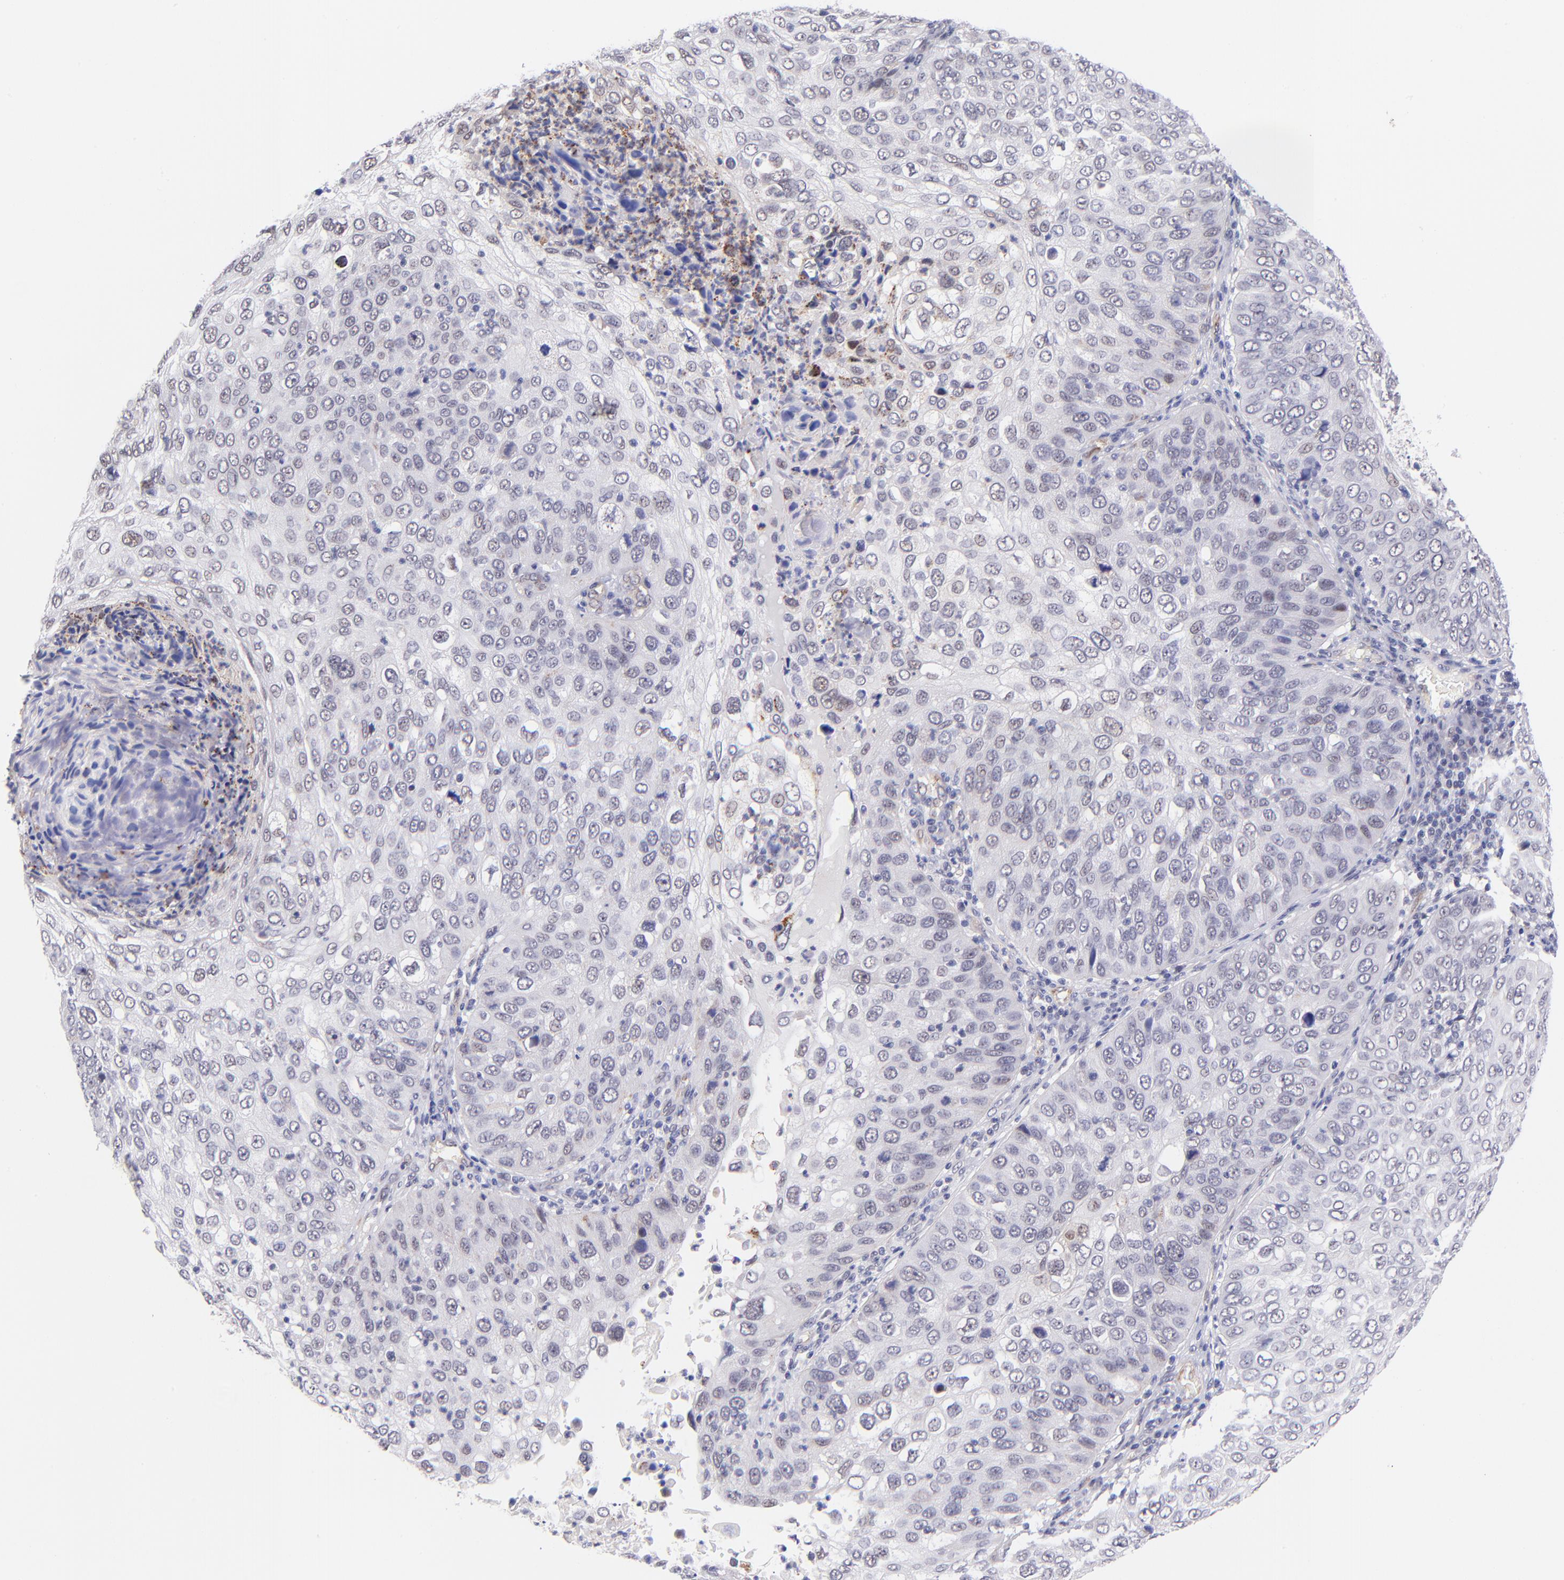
{"staining": {"intensity": "negative", "quantity": "none", "location": "none"}, "tissue": "skin cancer", "cell_type": "Tumor cells", "image_type": "cancer", "snomed": [{"axis": "morphology", "description": "Squamous cell carcinoma, NOS"}, {"axis": "topography", "description": "Skin"}], "caption": "This photomicrograph is of skin cancer stained with immunohistochemistry to label a protein in brown with the nuclei are counter-stained blue. There is no positivity in tumor cells. (Immunohistochemistry (ihc), brightfield microscopy, high magnification).", "gene": "SOX6", "patient": {"sex": "male", "age": 87}}